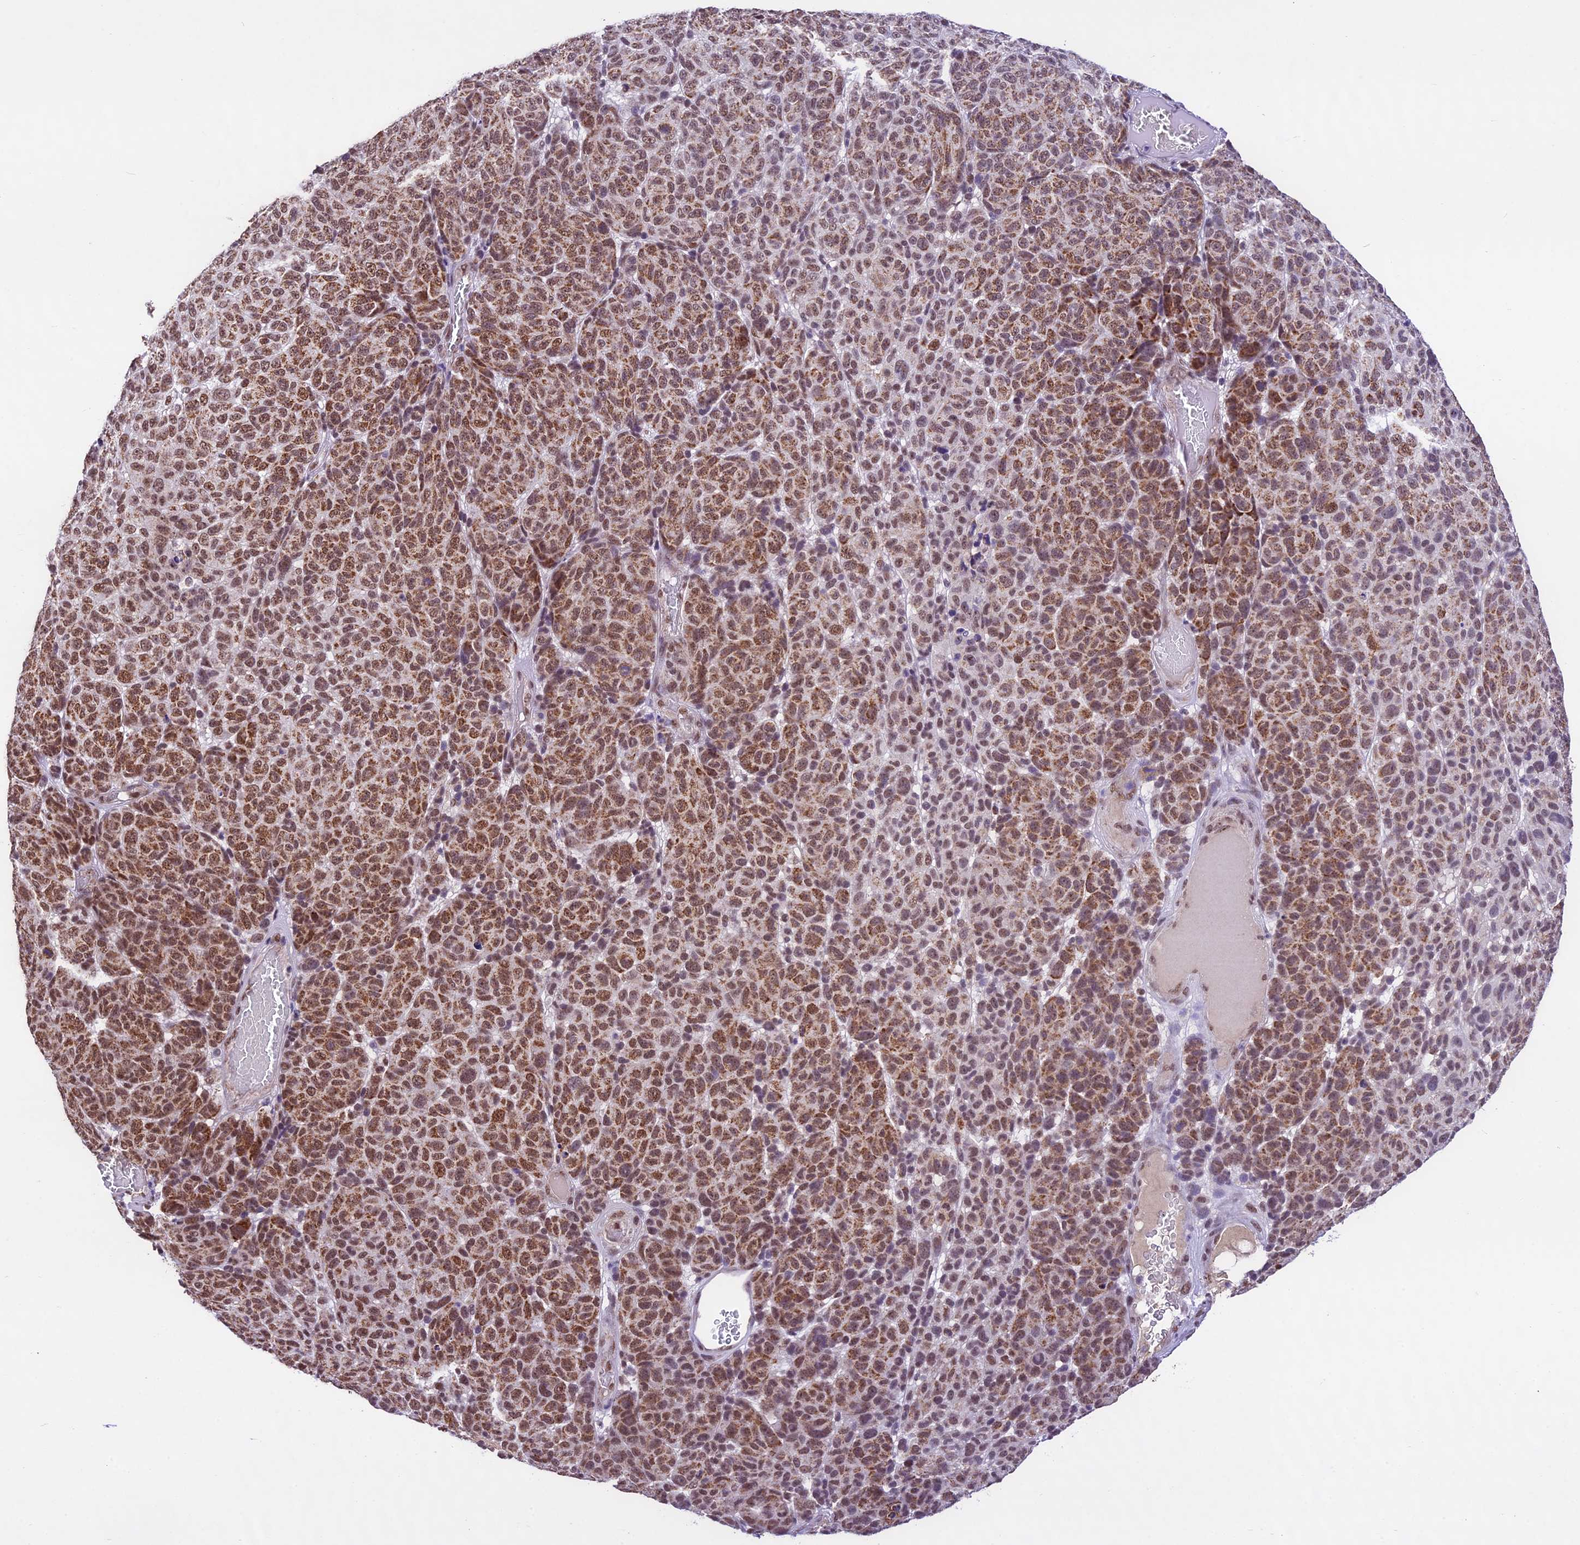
{"staining": {"intensity": "moderate", "quantity": ">75%", "location": "cytoplasmic/membranous,nuclear"}, "tissue": "melanoma", "cell_type": "Tumor cells", "image_type": "cancer", "snomed": [{"axis": "morphology", "description": "Malignant melanoma, NOS"}, {"axis": "topography", "description": "Skin"}], "caption": "DAB immunohistochemical staining of human malignant melanoma shows moderate cytoplasmic/membranous and nuclear protein staining in approximately >75% of tumor cells.", "gene": "CARS2", "patient": {"sex": "male", "age": 49}}